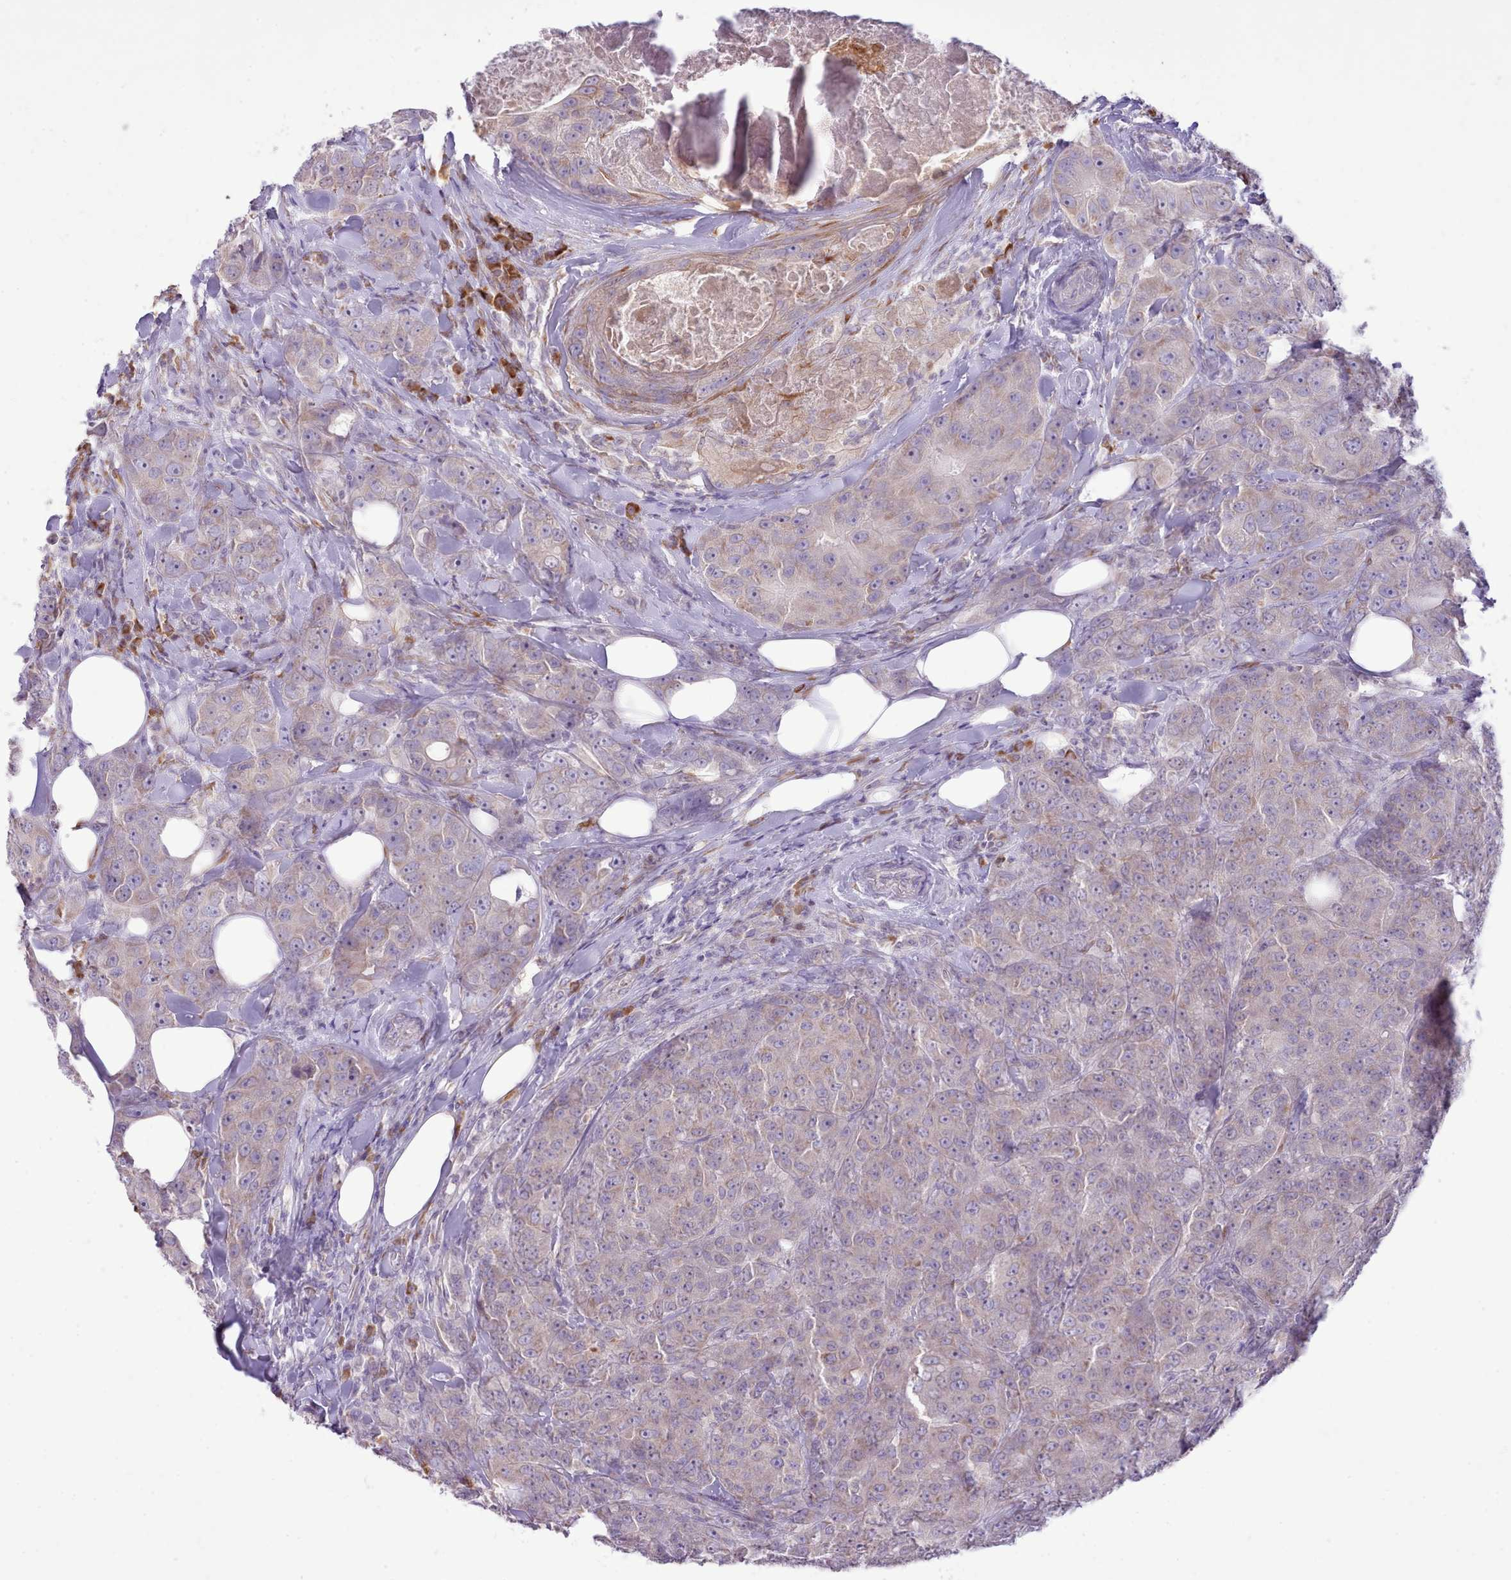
{"staining": {"intensity": "weak", "quantity": "<25%", "location": "cytoplasmic/membranous"}, "tissue": "breast cancer", "cell_type": "Tumor cells", "image_type": "cancer", "snomed": [{"axis": "morphology", "description": "Duct carcinoma"}, {"axis": "topography", "description": "Breast"}], "caption": "DAB immunohistochemical staining of intraductal carcinoma (breast) shows no significant expression in tumor cells.", "gene": "CCL1", "patient": {"sex": "female", "age": 43}}